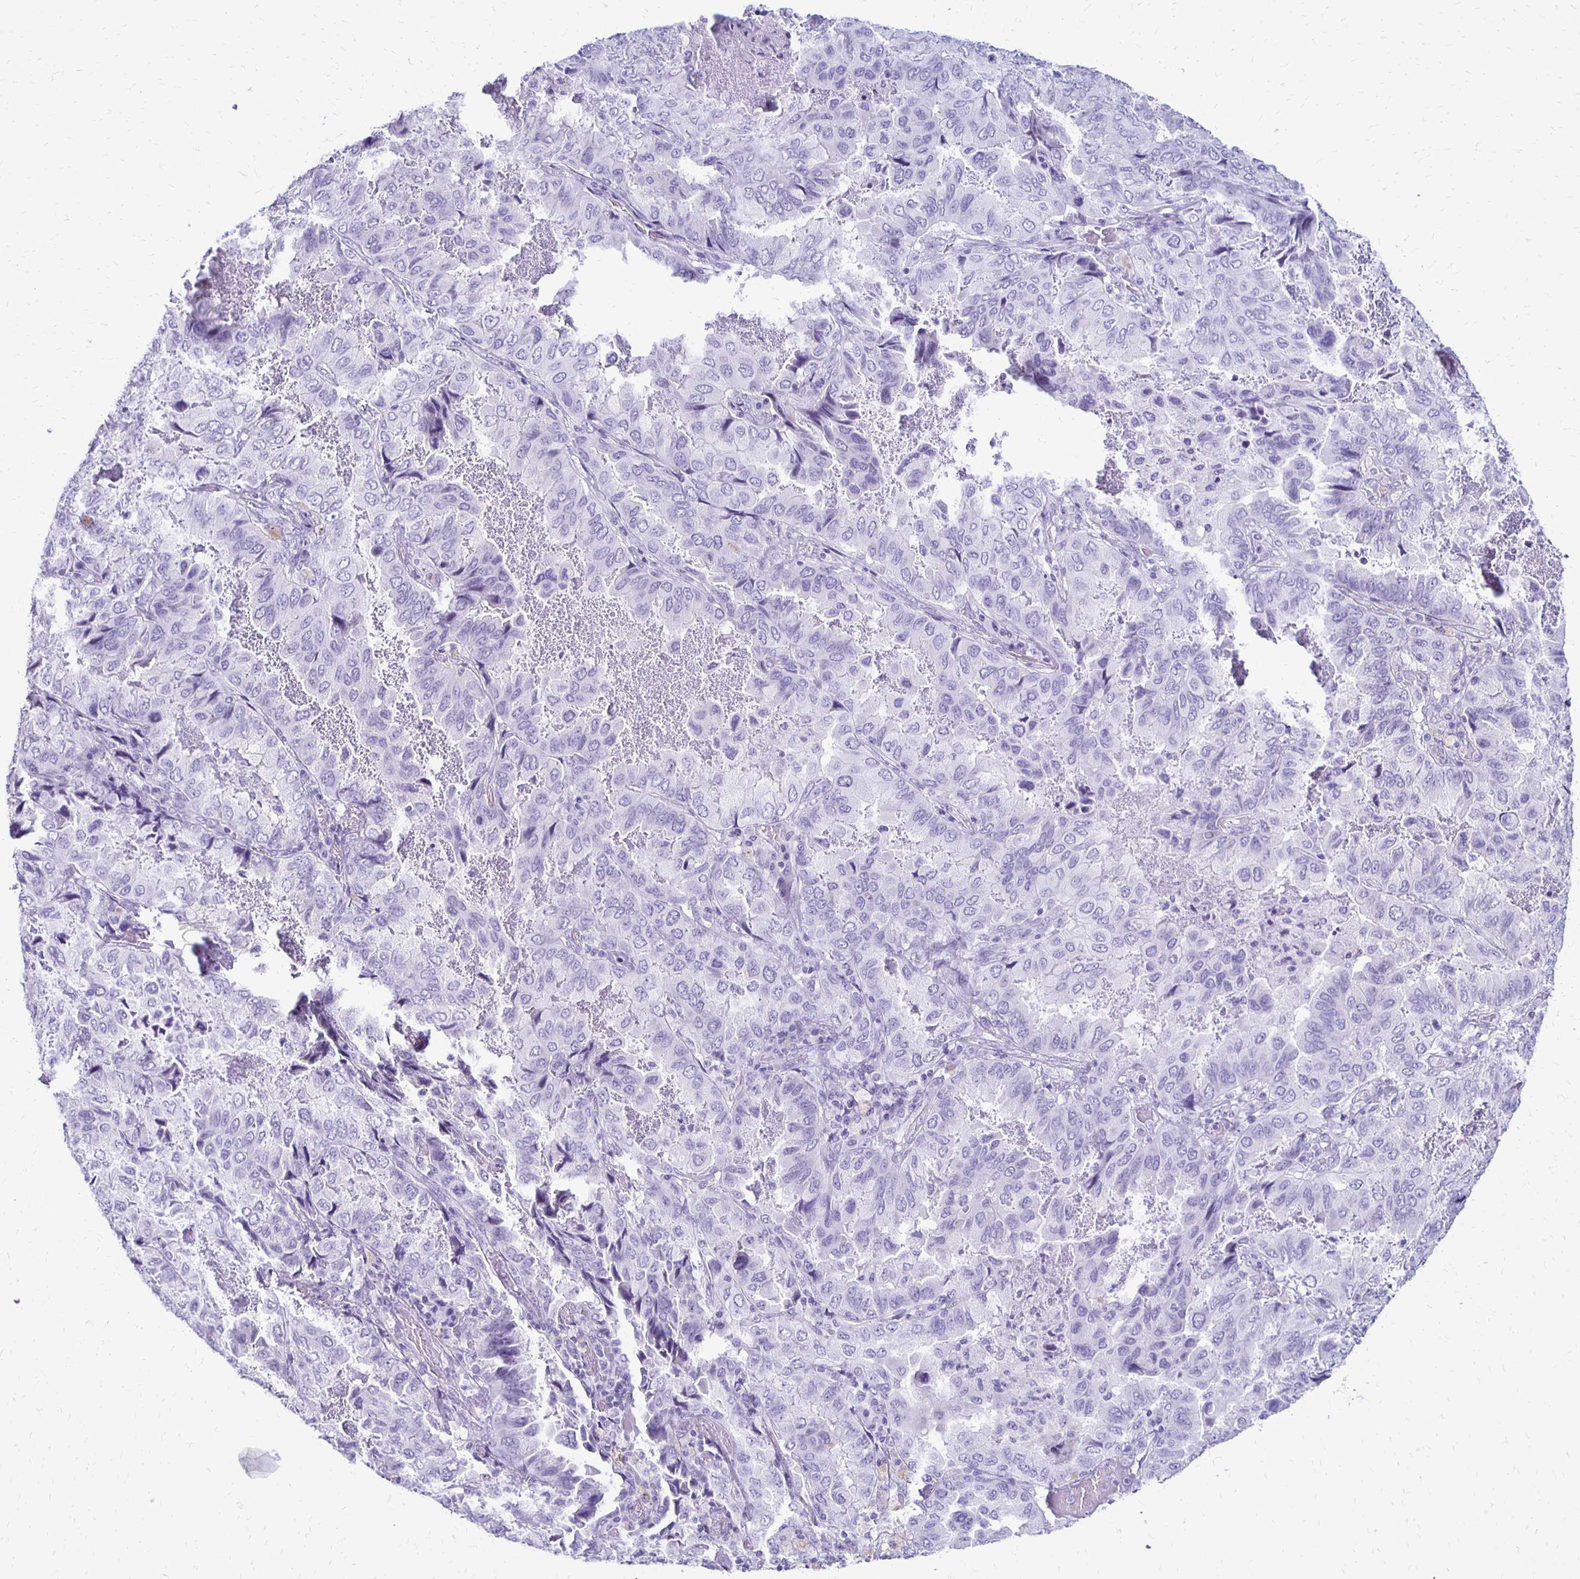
{"staining": {"intensity": "negative", "quantity": "none", "location": "none"}, "tissue": "lung cancer", "cell_type": "Tumor cells", "image_type": "cancer", "snomed": [{"axis": "morphology", "description": "Aneuploidy"}, {"axis": "morphology", "description": "Adenocarcinoma, NOS"}, {"axis": "morphology", "description": "Adenocarcinoma, metastatic, NOS"}, {"axis": "topography", "description": "Lymph node"}, {"axis": "topography", "description": "Lung"}], "caption": "Tumor cells show no significant staining in lung cancer (metastatic adenocarcinoma).", "gene": "RYR1", "patient": {"sex": "female", "age": 48}}